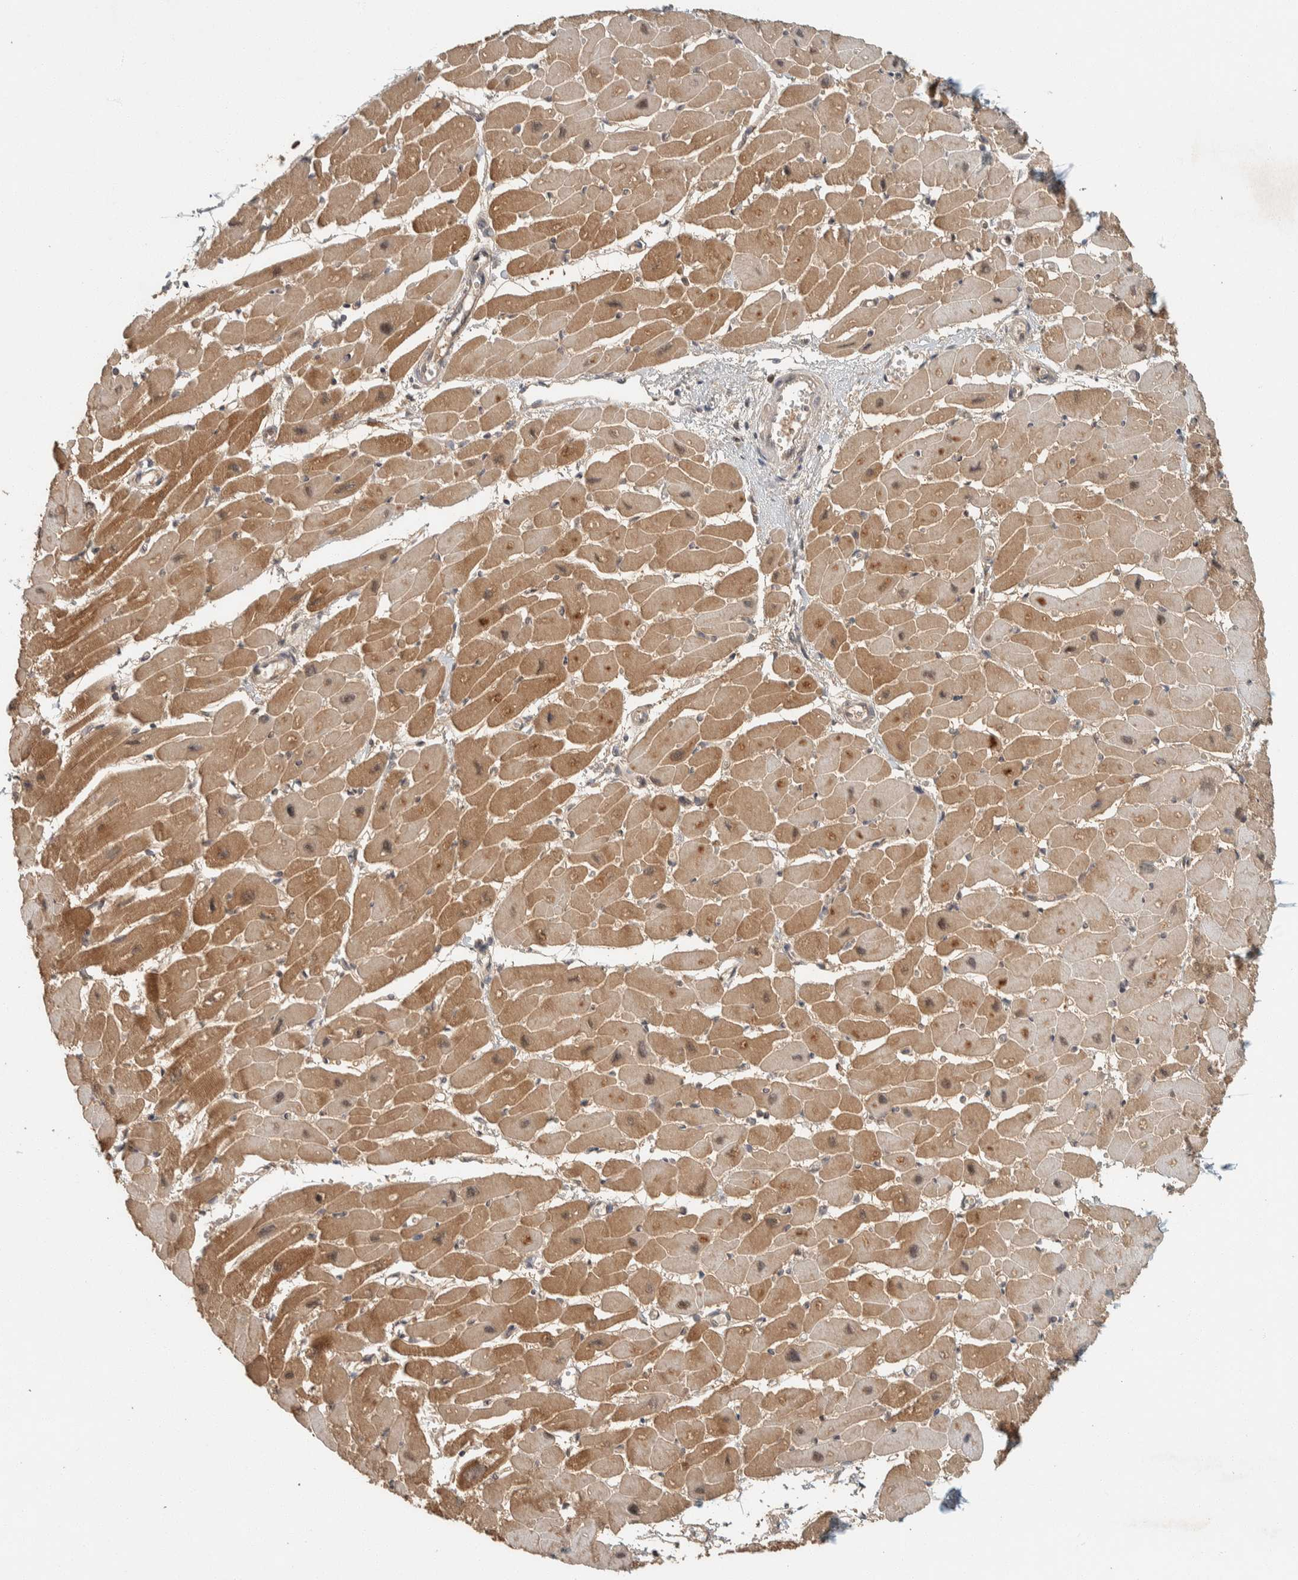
{"staining": {"intensity": "strong", "quantity": ">75%", "location": "cytoplasmic/membranous"}, "tissue": "heart muscle", "cell_type": "Cardiomyocytes", "image_type": "normal", "snomed": [{"axis": "morphology", "description": "Normal tissue, NOS"}, {"axis": "topography", "description": "Heart"}], "caption": "Protein analysis of normal heart muscle displays strong cytoplasmic/membranous positivity in about >75% of cardiomyocytes.", "gene": "ZNF567", "patient": {"sex": "female", "age": 54}}